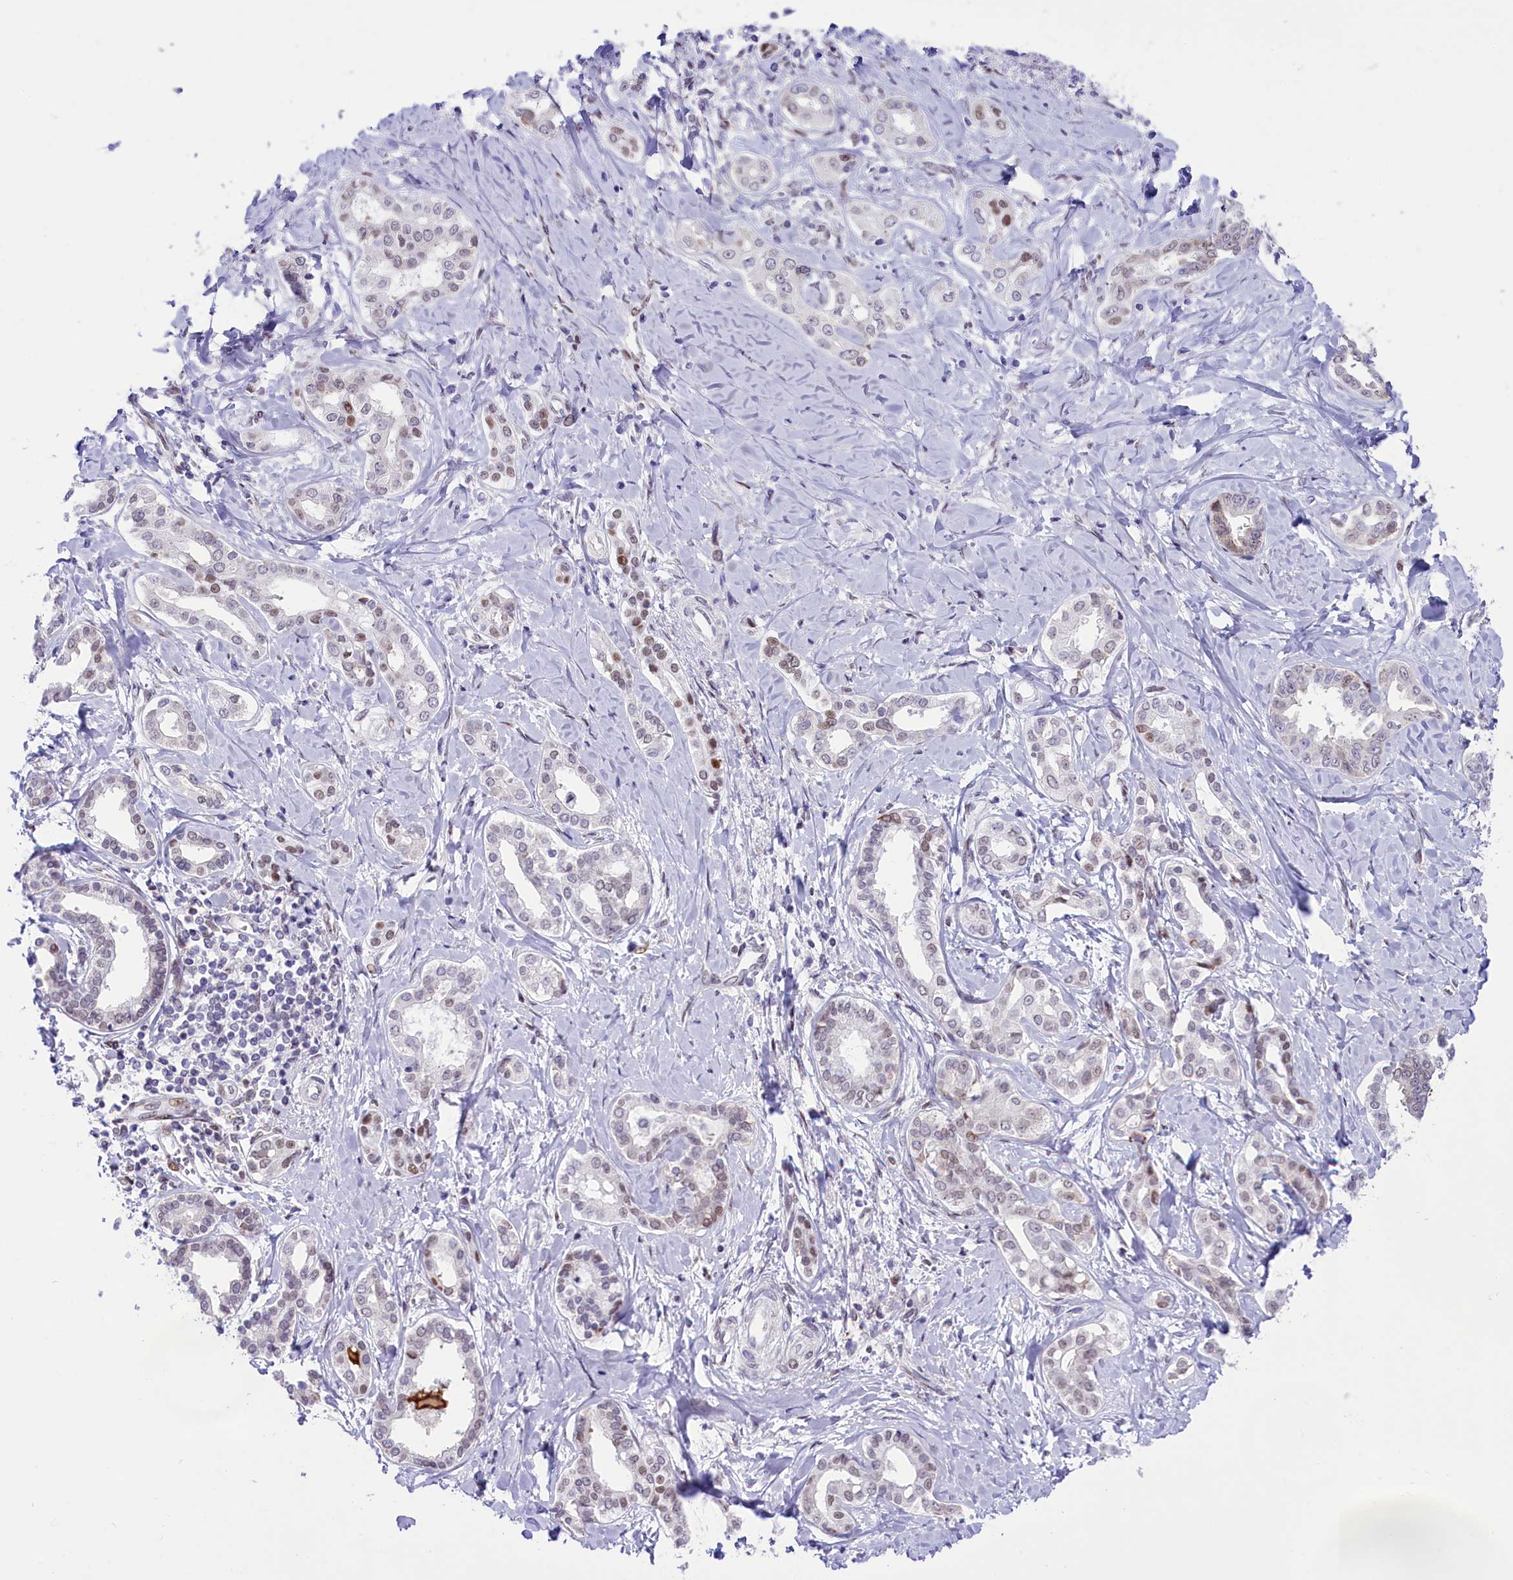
{"staining": {"intensity": "weak", "quantity": "<25%", "location": "nuclear"}, "tissue": "liver cancer", "cell_type": "Tumor cells", "image_type": "cancer", "snomed": [{"axis": "morphology", "description": "Cholangiocarcinoma"}, {"axis": "topography", "description": "Liver"}], "caption": "IHC histopathology image of liver cancer (cholangiocarcinoma) stained for a protein (brown), which exhibits no positivity in tumor cells.", "gene": "RPS6KB1", "patient": {"sex": "female", "age": 77}}